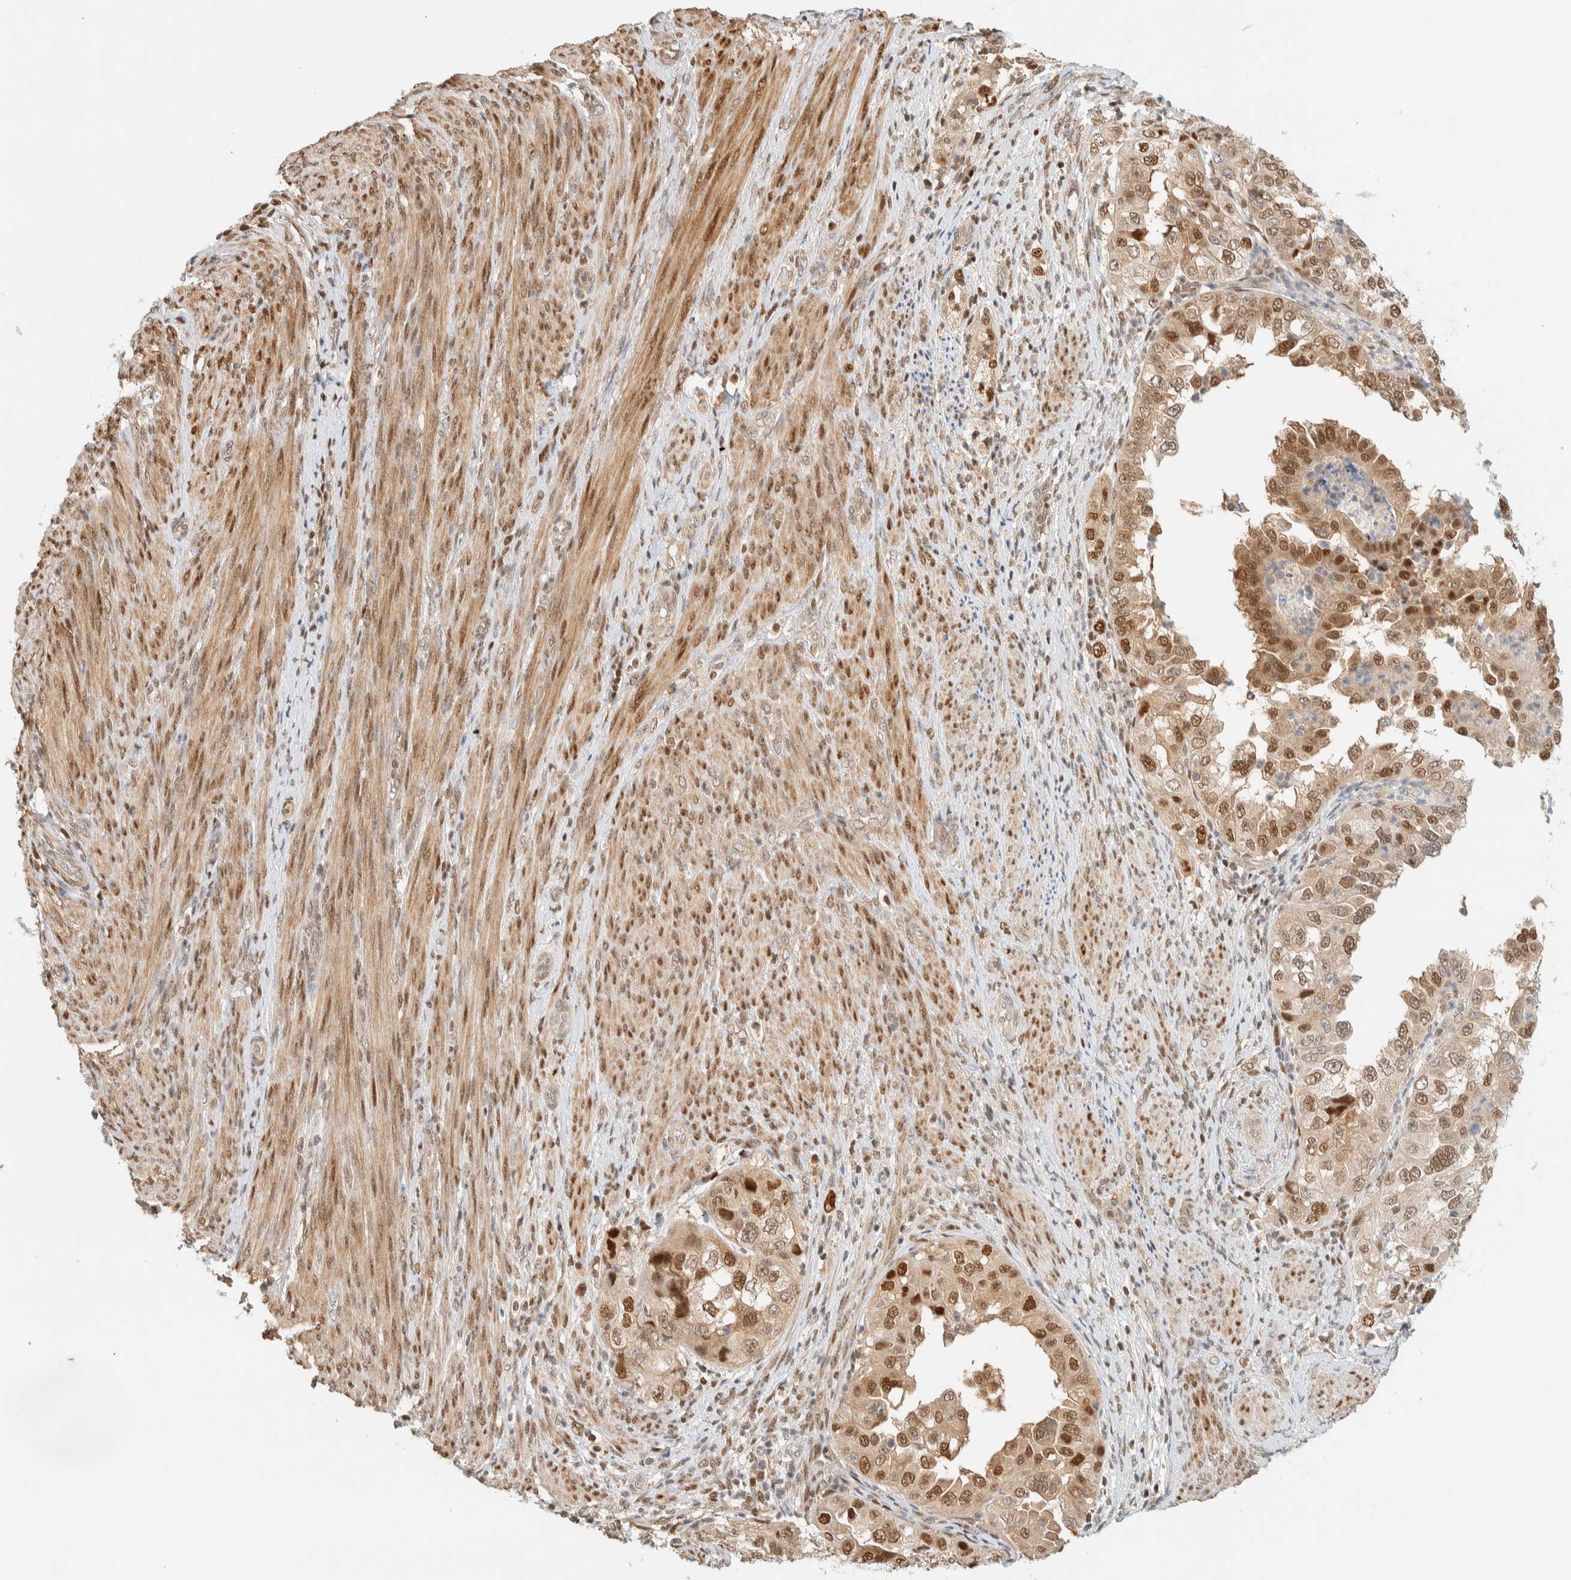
{"staining": {"intensity": "strong", "quantity": ">75%", "location": "cytoplasmic/membranous,nuclear"}, "tissue": "endometrial cancer", "cell_type": "Tumor cells", "image_type": "cancer", "snomed": [{"axis": "morphology", "description": "Adenocarcinoma, NOS"}, {"axis": "topography", "description": "Endometrium"}], "caption": "Immunohistochemistry micrograph of neoplastic tissue: endometrial cancer (adenocarcinoma) stained using IHC demonstrates high levels of strong protein expression localized specifically in the cytoplasmic/membranous and nuclear of tumor cells, appearing as a cytoplasmic/membranous and nuclear brown color.", "gene": "ZBTB37", "patient": {"sex": "female", "age": 85}}